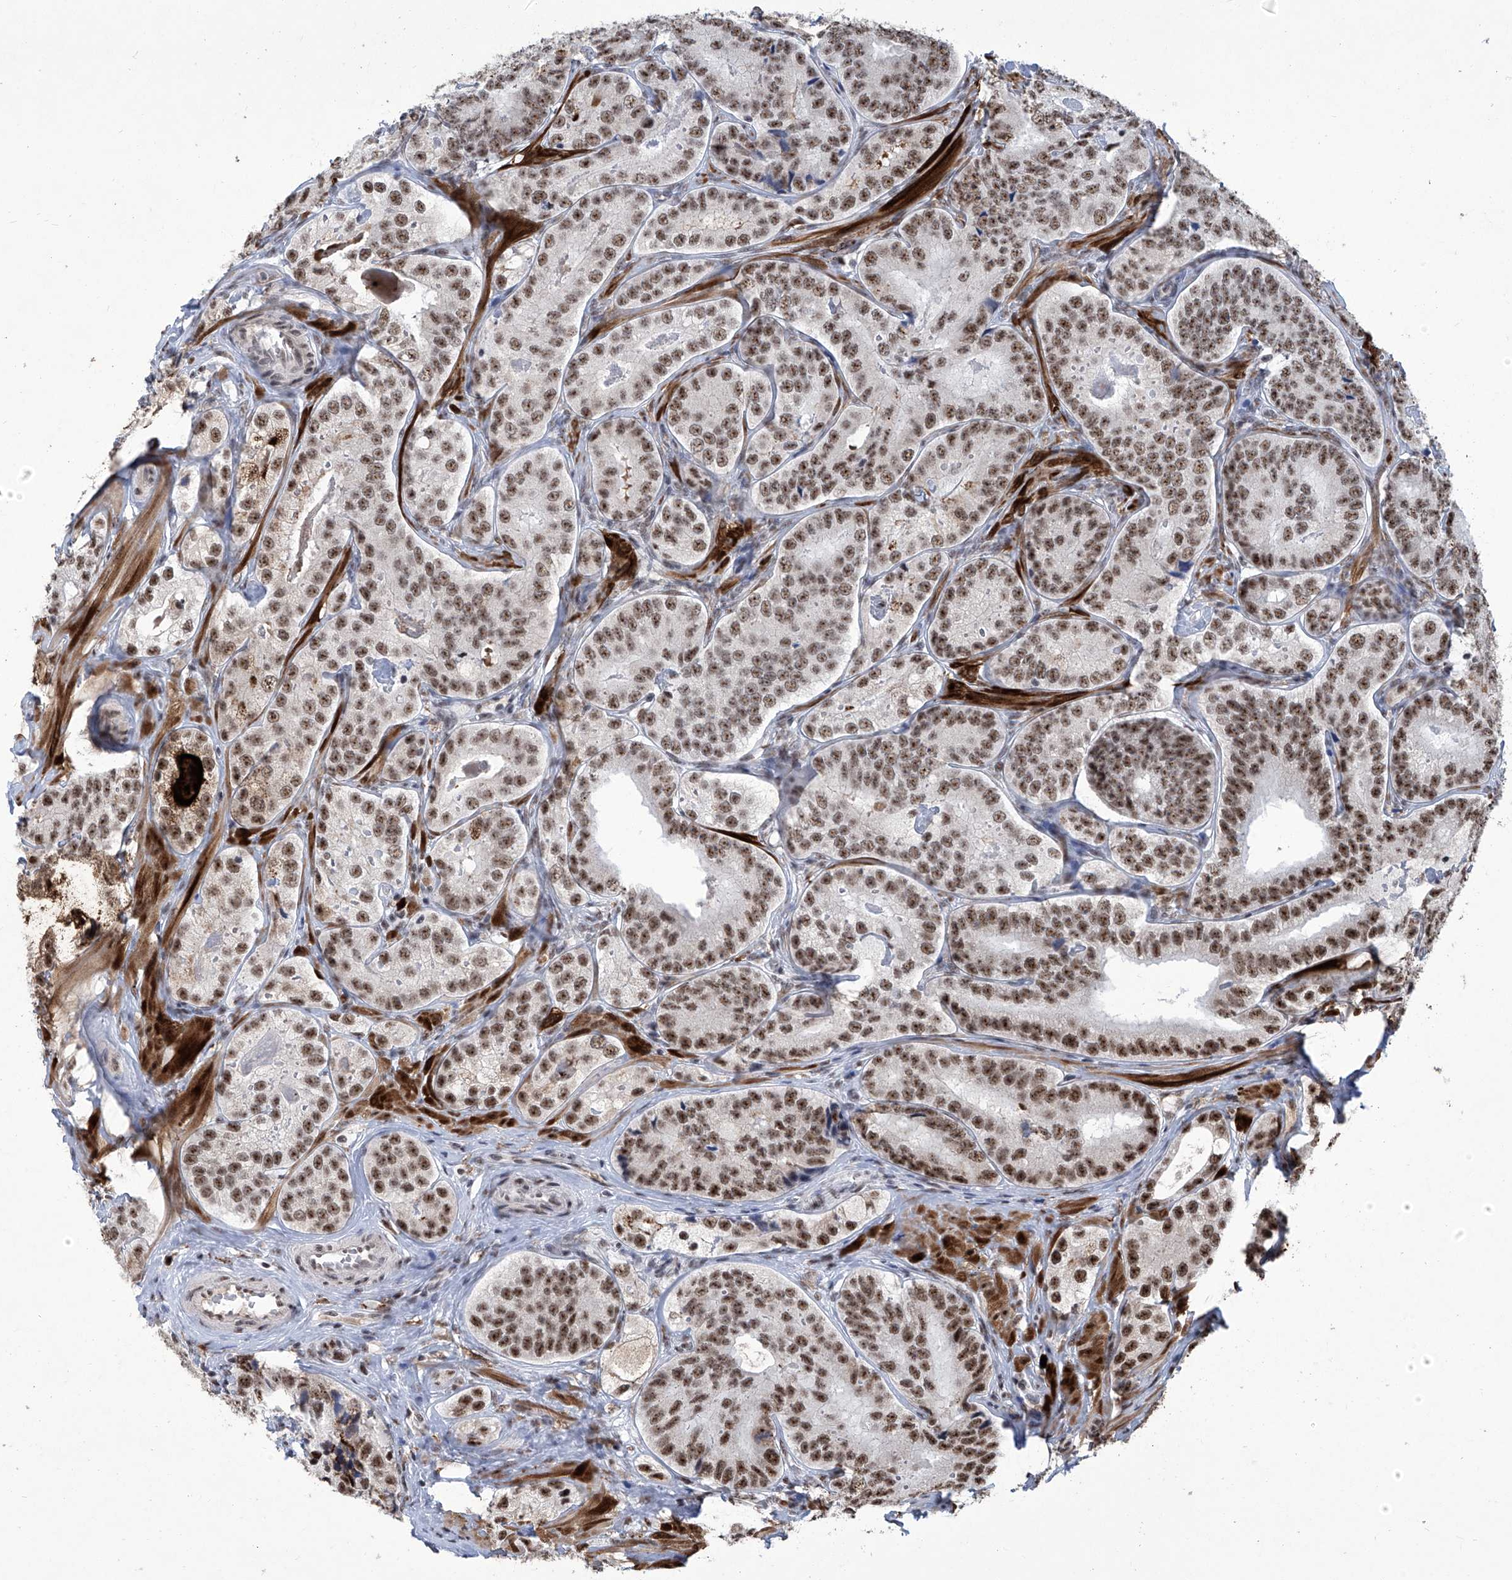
{"staining": {"intensity": "moderate", "quantity": ">75%", "location": "nuclear"}, "tissue": "prostate cancer", "cell_type": "Tumor cells", "image_type": "cancer", "snomed": [{"axis": "morphology", "description": "Adenocarcinoma, High grade"}, {"axis": "topography", "description": "Prostate"}], "caption": "IHC staining of high-grade adenocarcinoma (prostate), which displays medium levels of moderate nuclear positivity in approximately >75% of tumor cells indicating moderate nuclear protein positivity. The staining was performed using DAB (brown) for protein detection and nuclei were counterstained in hematoxylin (blue).", "gene": "FBXL4", "patient": {"sex": "male", "age": 56}}